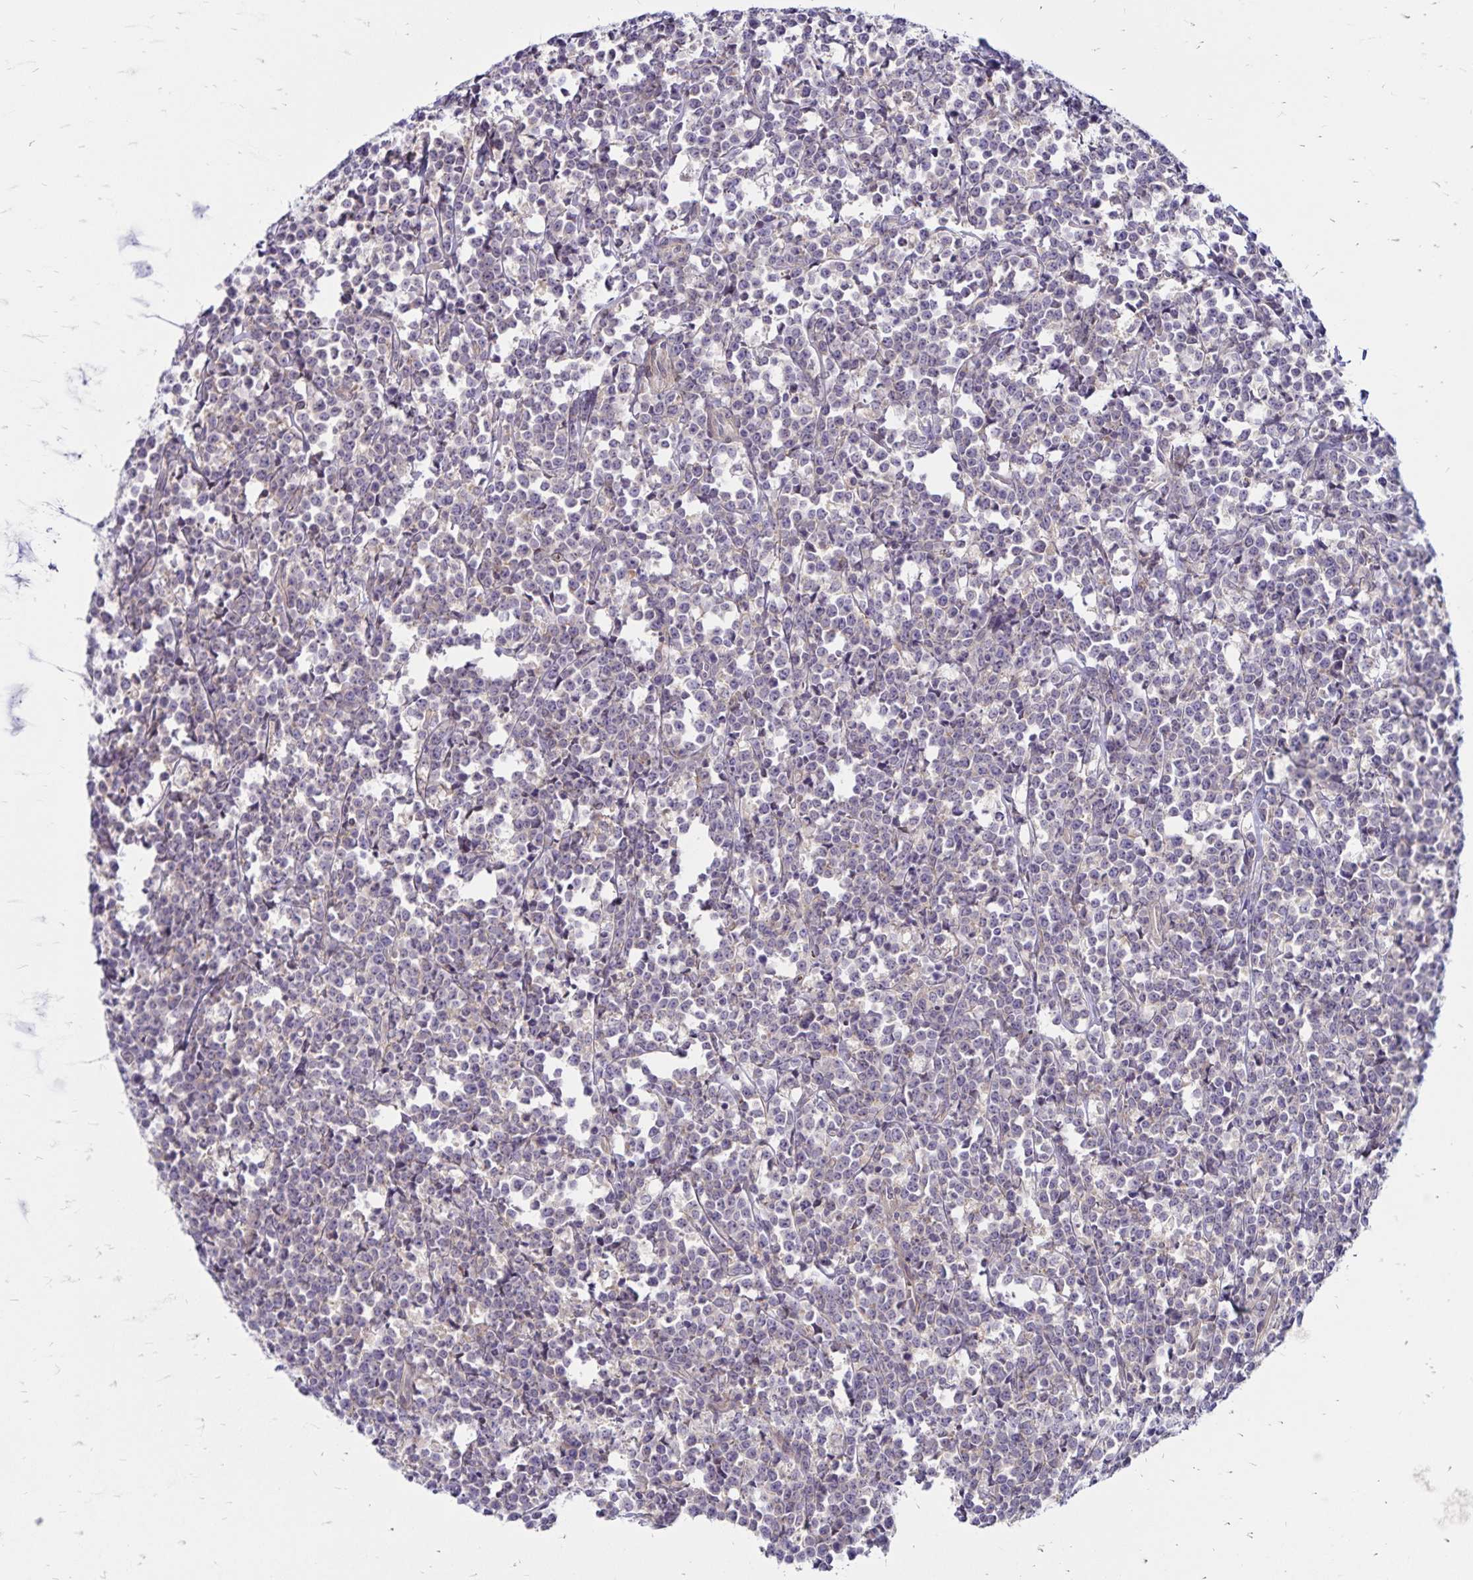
{"staining": {"intensity": "negative", "quantity": "none", "location": "none"}, "tissue": "lymphoma", "cell_type": "Tumor cells", "image_type": "cancer", "snomed": [{"axis": "morphology", "description": "Malignant lymphoma, non-Hodgkin's type, High grade"}, {"axis": "topography", "description": "Small intestine"}], "caption": "Tumor cells show no significant protein expression in high-grade malignant lymphoma, non-Hodgkin's type.", "gene": "FSD1", "patient": {"sex": "female", "age": 56}}